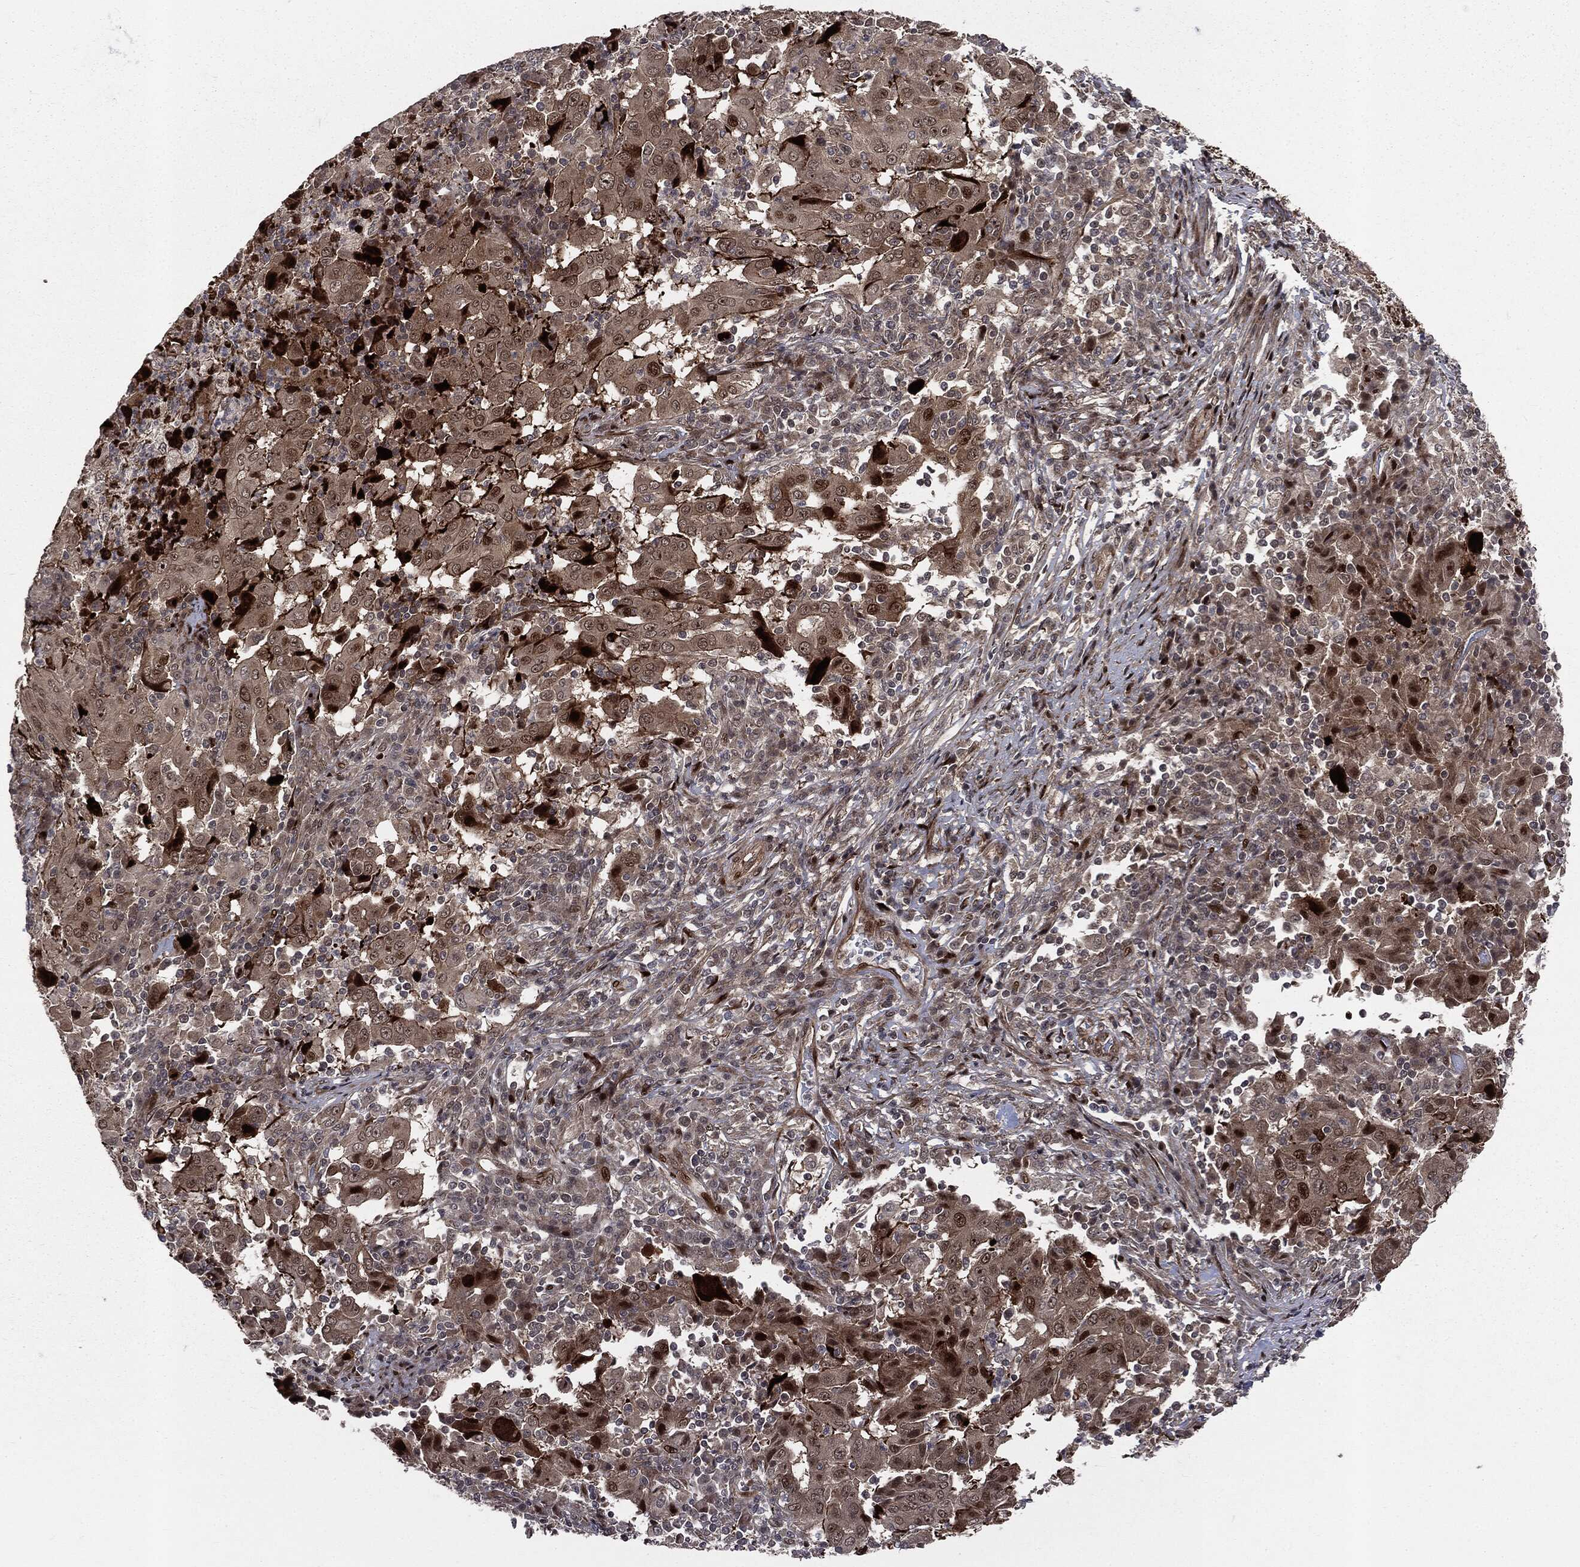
{"staining": {"intensity": "strong", "quantity": "<25%", "location": "cytoplasmic/membranous,nuclear"}, "tissue": "pancreatic cancer", "cell_type": "Tumor cells", "image_type": "cancer", "snomed": [{"axis": "morphology", "description": "Adenocarcinoma, NOS"}, {"axis": "topography", "description": "Pancreas"}], "caption": "Immunohistochemical staining of adenocarcinoma (pancreatic) reveals medium levels of strong cytoplasmic/membranous and nuclear positivity in about <25% of tumor cells. The staining was performed using DAB (3,3'-diaminobenzidine), with brown indicating positive protein expression. Nuclei are stained blue with hematoxylin.", "gene": "SMAD4", "patient": {"sex": "male", "age": 63}}